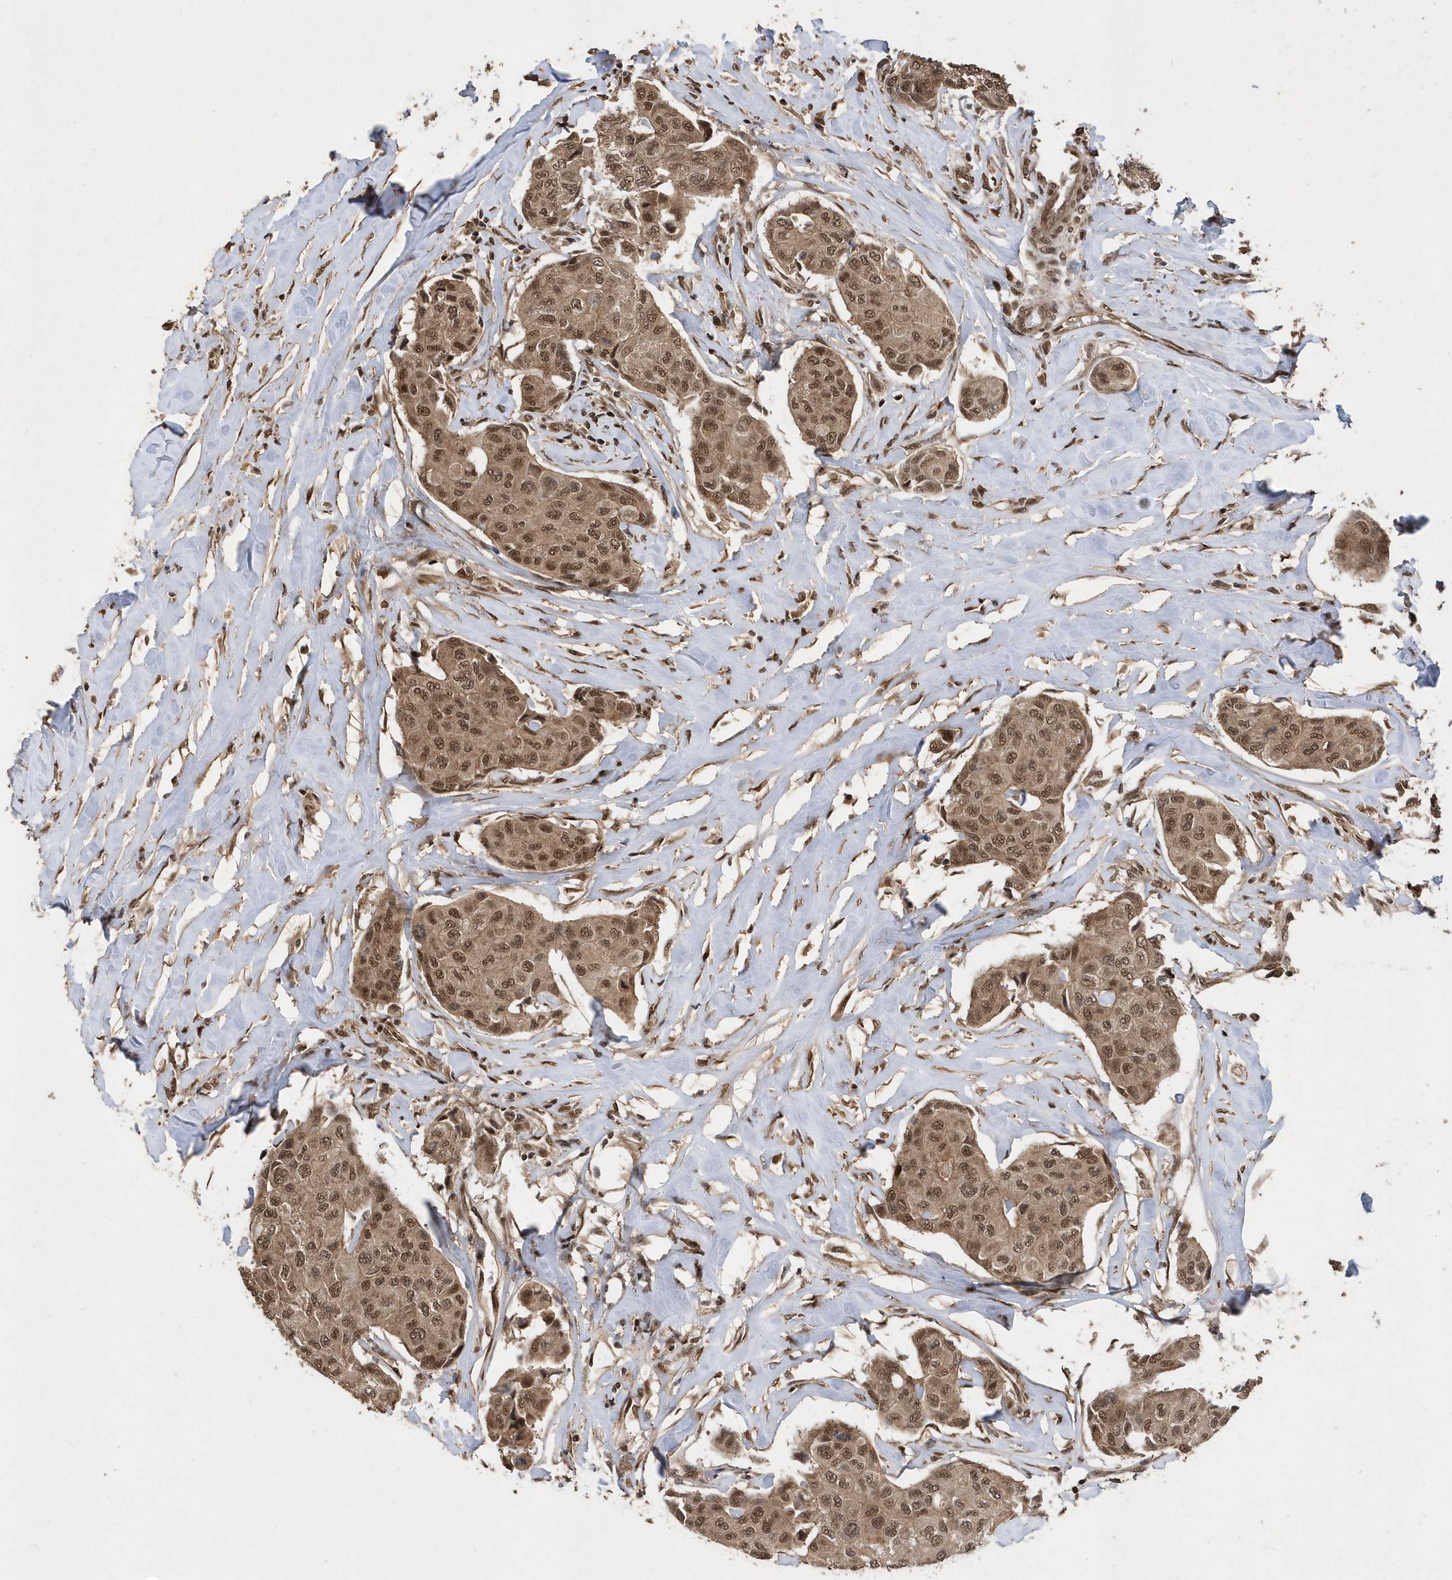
{"staining": {"intensity": "moderate", "quantity": ">75%", "location": "cytoplasmic/membranous,nuclear"}, "tissue": "breast cancer", "cell_type": "Tumor cells", "image_type": "cancer", "snomed": [{"axis": "morphology", "description": "Duct carcinoma"}, {"axis": "topography", "description": "Breast"}], "caption": "Human breast cancer stained with a protein marker demonstrates moderate staining in tumor cells.", "gene": "INTS12", "patient": {"sex": "female", "age": 80}}